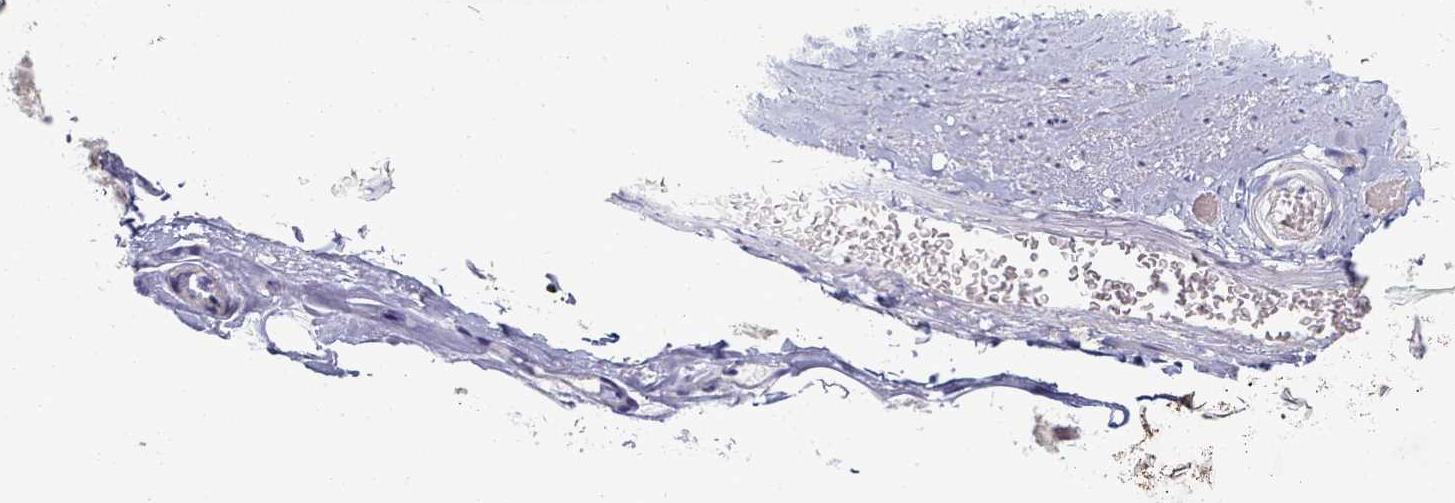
{"staining": {"intensity": "negative", "quantity": "none", "location": "none"}, "tissue": "adipose tissue", "cell_type": "Adipocytes", "image_type": "normal", "snomed": [{"axis": "morphology", "description": "Normal tissue, NOS"}, {"axis": "morphology", "description": "Adenocarcinoma, Low grade"}, {"axis": "topography", "description": "Prostate"}, {"axis": "topography", "description": "Peripheral nerve tissue"}], "caption": "Immunohistochemical staining of unremarkable human adipose tissue exhibits no significant expression in adipocytes.", "gene": "TYW1B", "patient": {"sex": "male", "age": 63}}